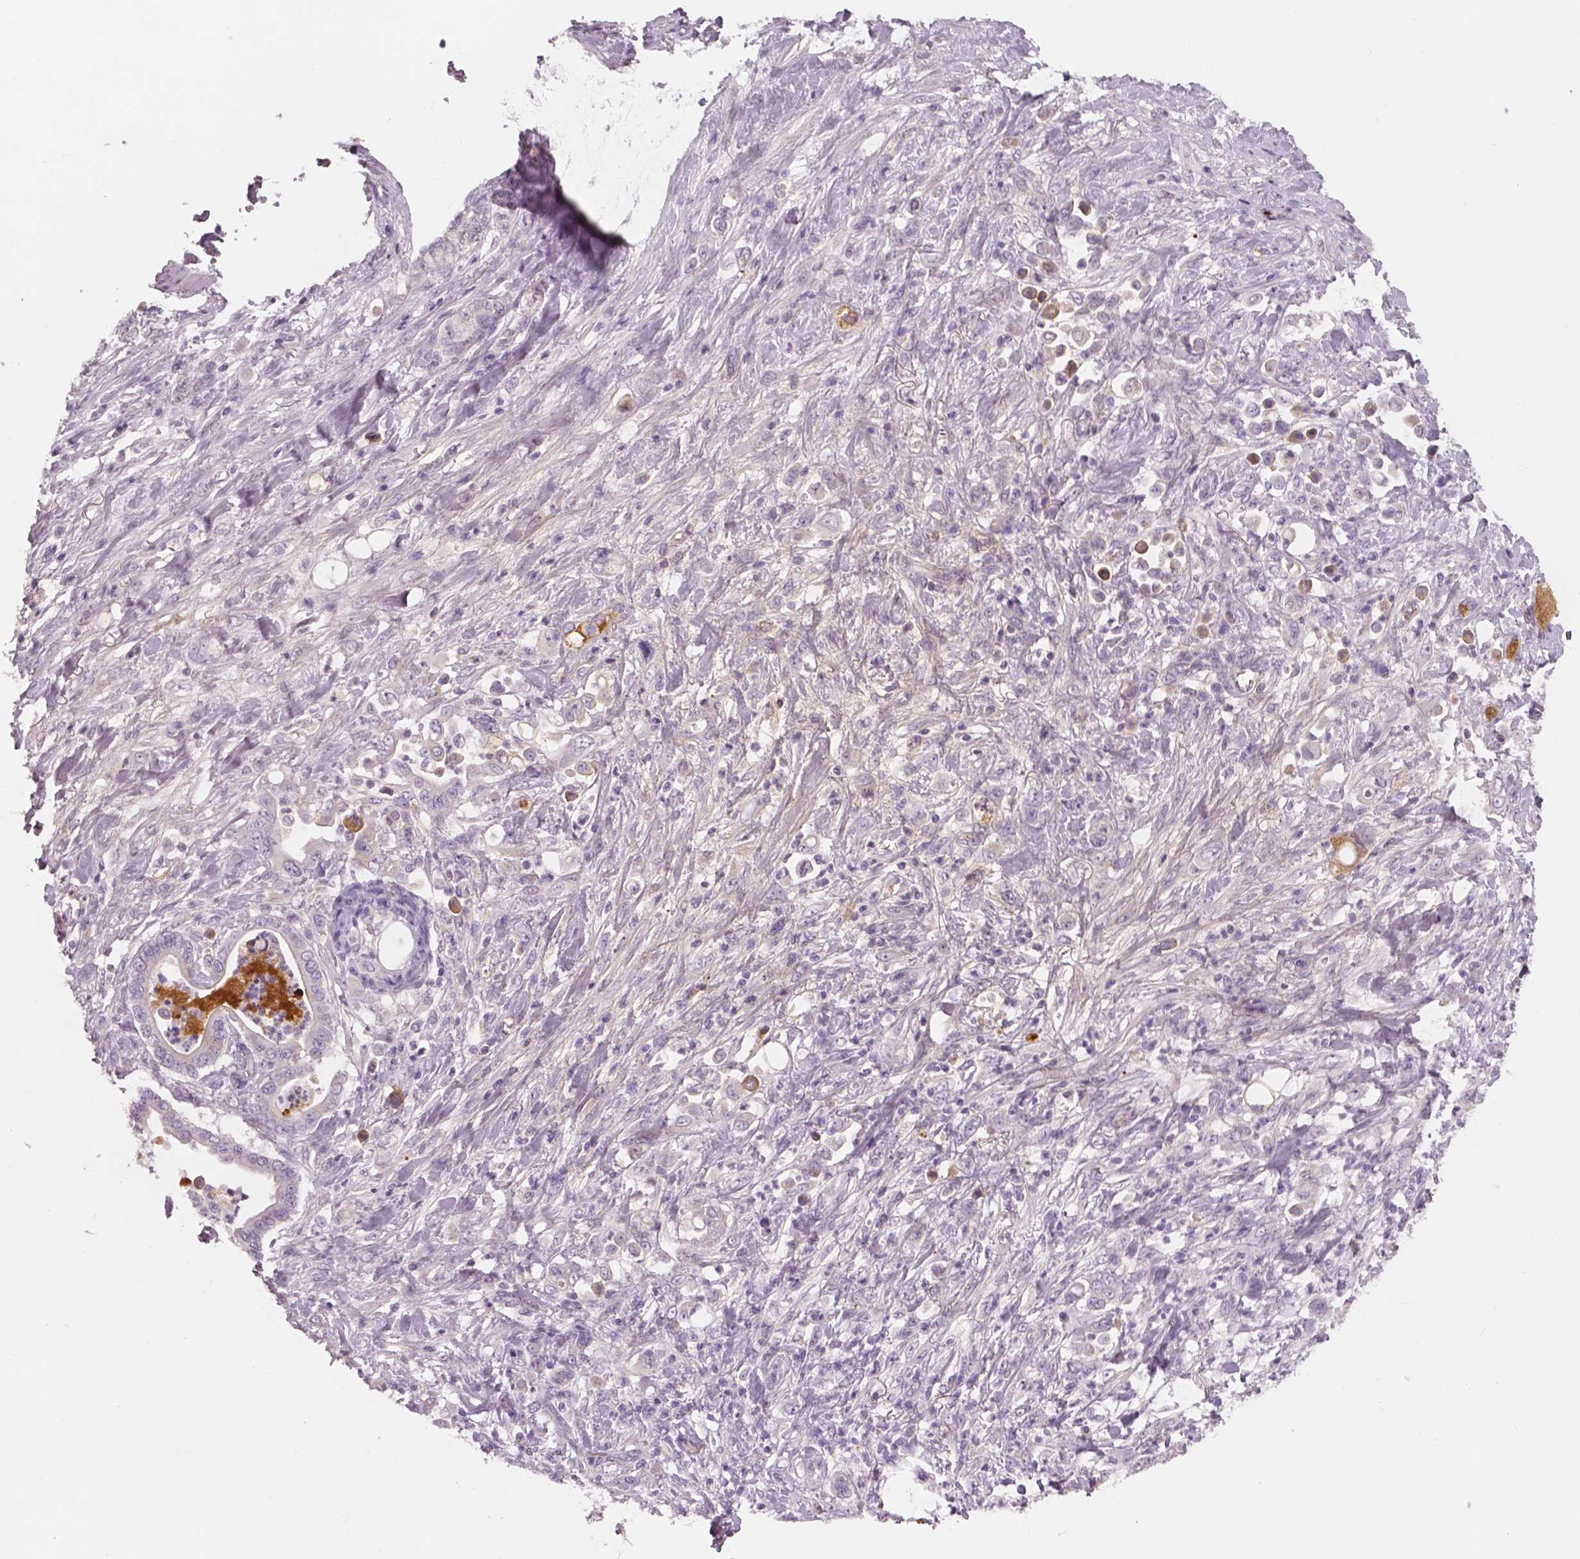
{"staining": {"intensity": "negative", "quantity": "none", "location": "none"}, "tissue": "stomach cancer", "cell_type": "Tumor cells", "image_type": "cancer", "snomed": [{"axis": "morphology", "description": "Adenocarcinoma, NOS"}, {"axis": "topography", "description": "Stomach"}], "caption": "Immunohistochemistry (IHC) of stomach cancer (adenocarcinoma) demonstrates no expression in tumor cells.", "gene": "APOA4", "patient": {"sex": "female", "age": 79}}